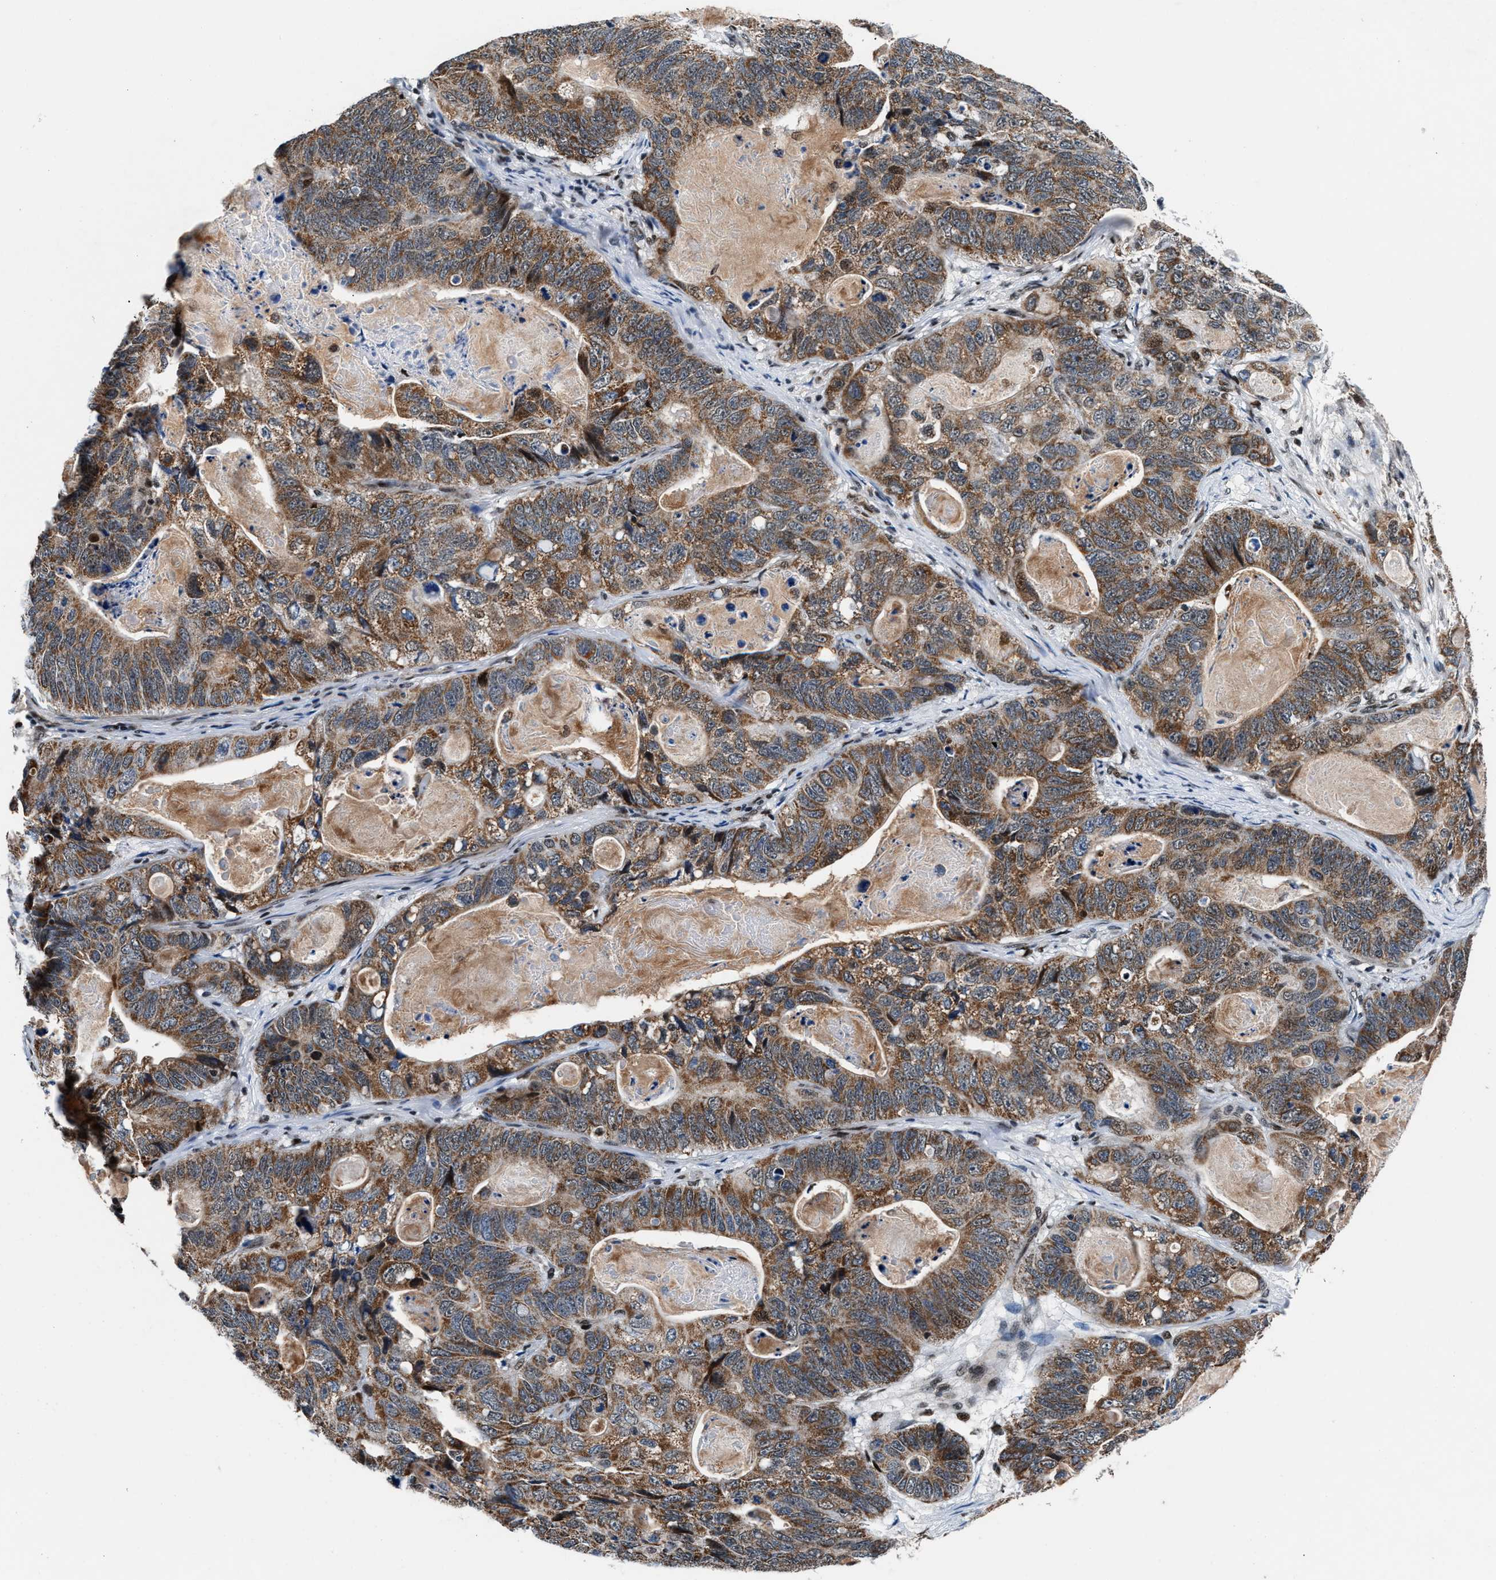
{"staining": {"intensity": "moderate", "quantity": ">75%", "location": "cytoplasmic/membranous"}, "tissue": "stomach cancer", "cell_type": "Tumor cells", "image_type": "cancer", "snomed": [{"axis": "morphology", "description": "Normal tissue, NOS"}, {"axis": "morphology", "description": "Adenocarcinoma, NOS"}, {"axis": "topography", "description": "Stomach"}], "caption": "A medium amount of moderate cytoplasmic/membranous positivity is seen in approximately >75% of tumor cells in stomach cancer (adenocarcinoma) tissue.", "gene": "PRRC2B", "patient": {"sex": "female", "age": 89}}